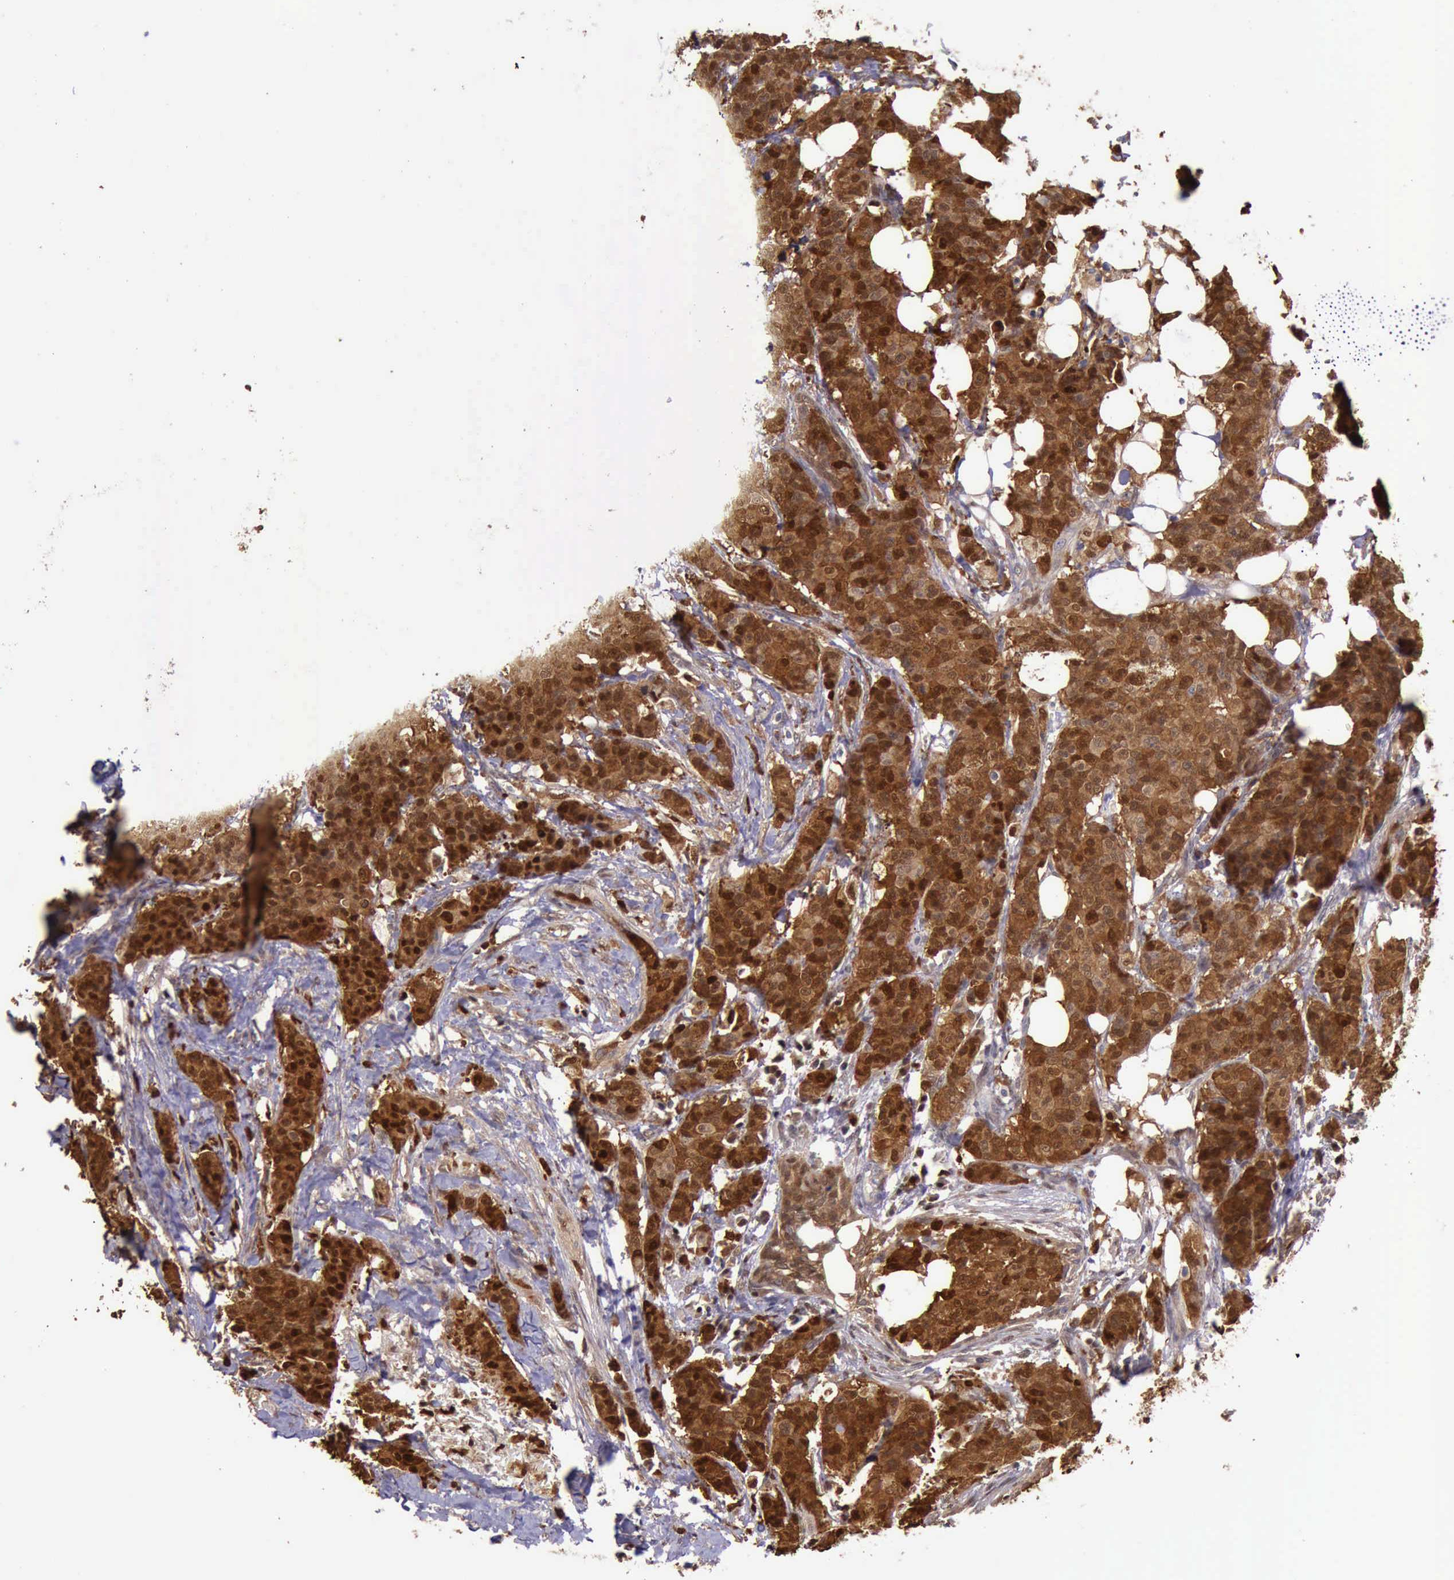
{"staining": {"intensity": "strong", "quantity": ">75%", "location": "cytoplasmic/membranous,nuclear"}, "tissue": "breast cancer", "cell_type": "Tumor cells", "image_type": "cancer", "snomed": [{"axis": "morphology", "description": "Duct carcinoma"}, {"axis": "topography", "description": "Breast"}], "caption": "Brown immunohistochemical staining in infiltrating ductal carcinoma (breast) exhibits strong cytoplasmic/membranous and nuclear staining in about >75% of tumor cells. Ihc stains the protein in brown and the nuclei are stained blue.", "gene": "TYMP", "patient": {"sex": "female", "age": 40}}